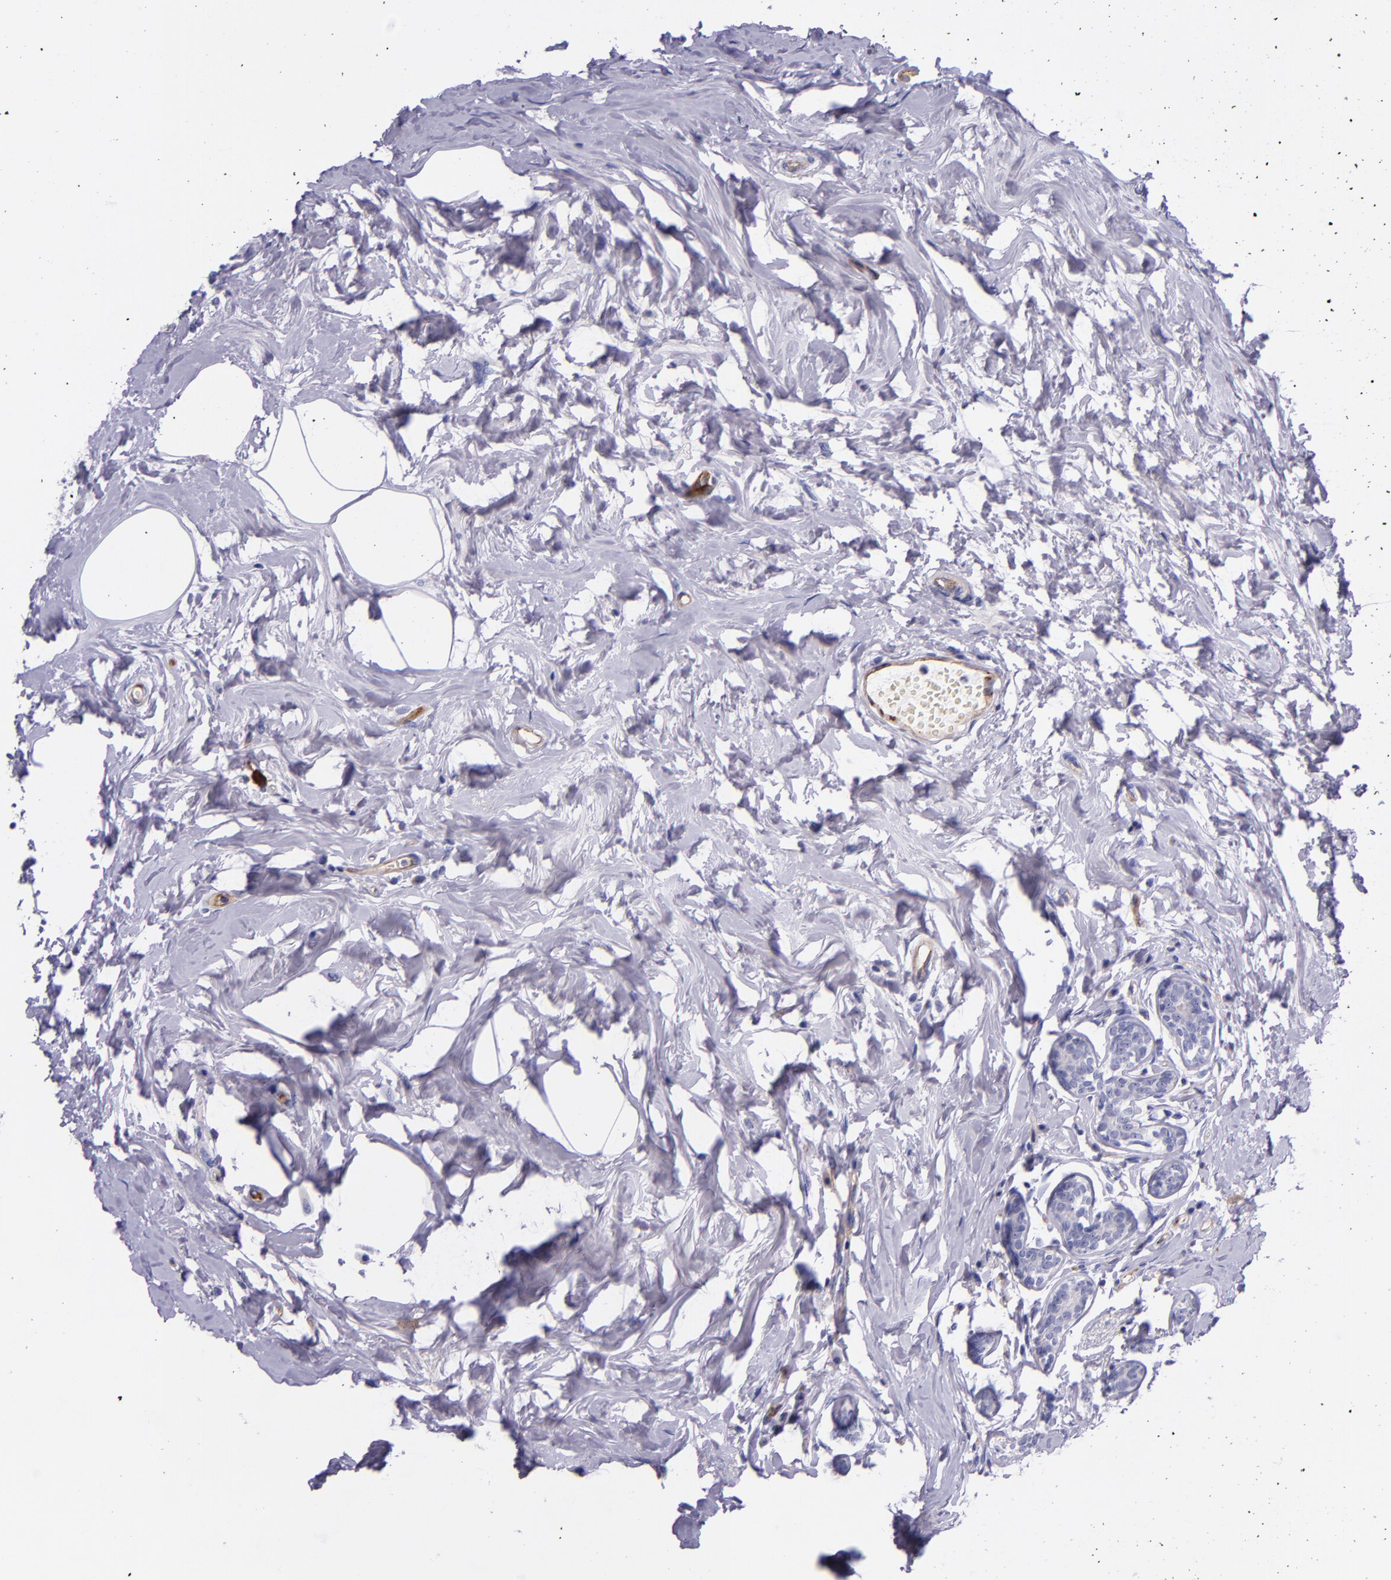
{"staining": {"intensity": "negative", "quantity": "none", "location": "none"}, "tissue": "breast cancer", "cell_type": "Tumor cells", "image_type": "cancer", "snomed": [{"axis": "morphology", "description": "Normal tissue, NOS"}, {"axis": "morphology", "description": "Duct carcinoma"}, {"axis": "topography", "description": "Breast"}], "caption": "This is a image of immunohistochemistry (IHC) staining of breast infiltrating ductal carcinoma, which shows no expression in tumor cells. (Brightfield microscopy of DAB immunohistochemistry (IHC) at high magnification).", "gene": "NOS3", "patient": {"sex": "female", "age": 50}}